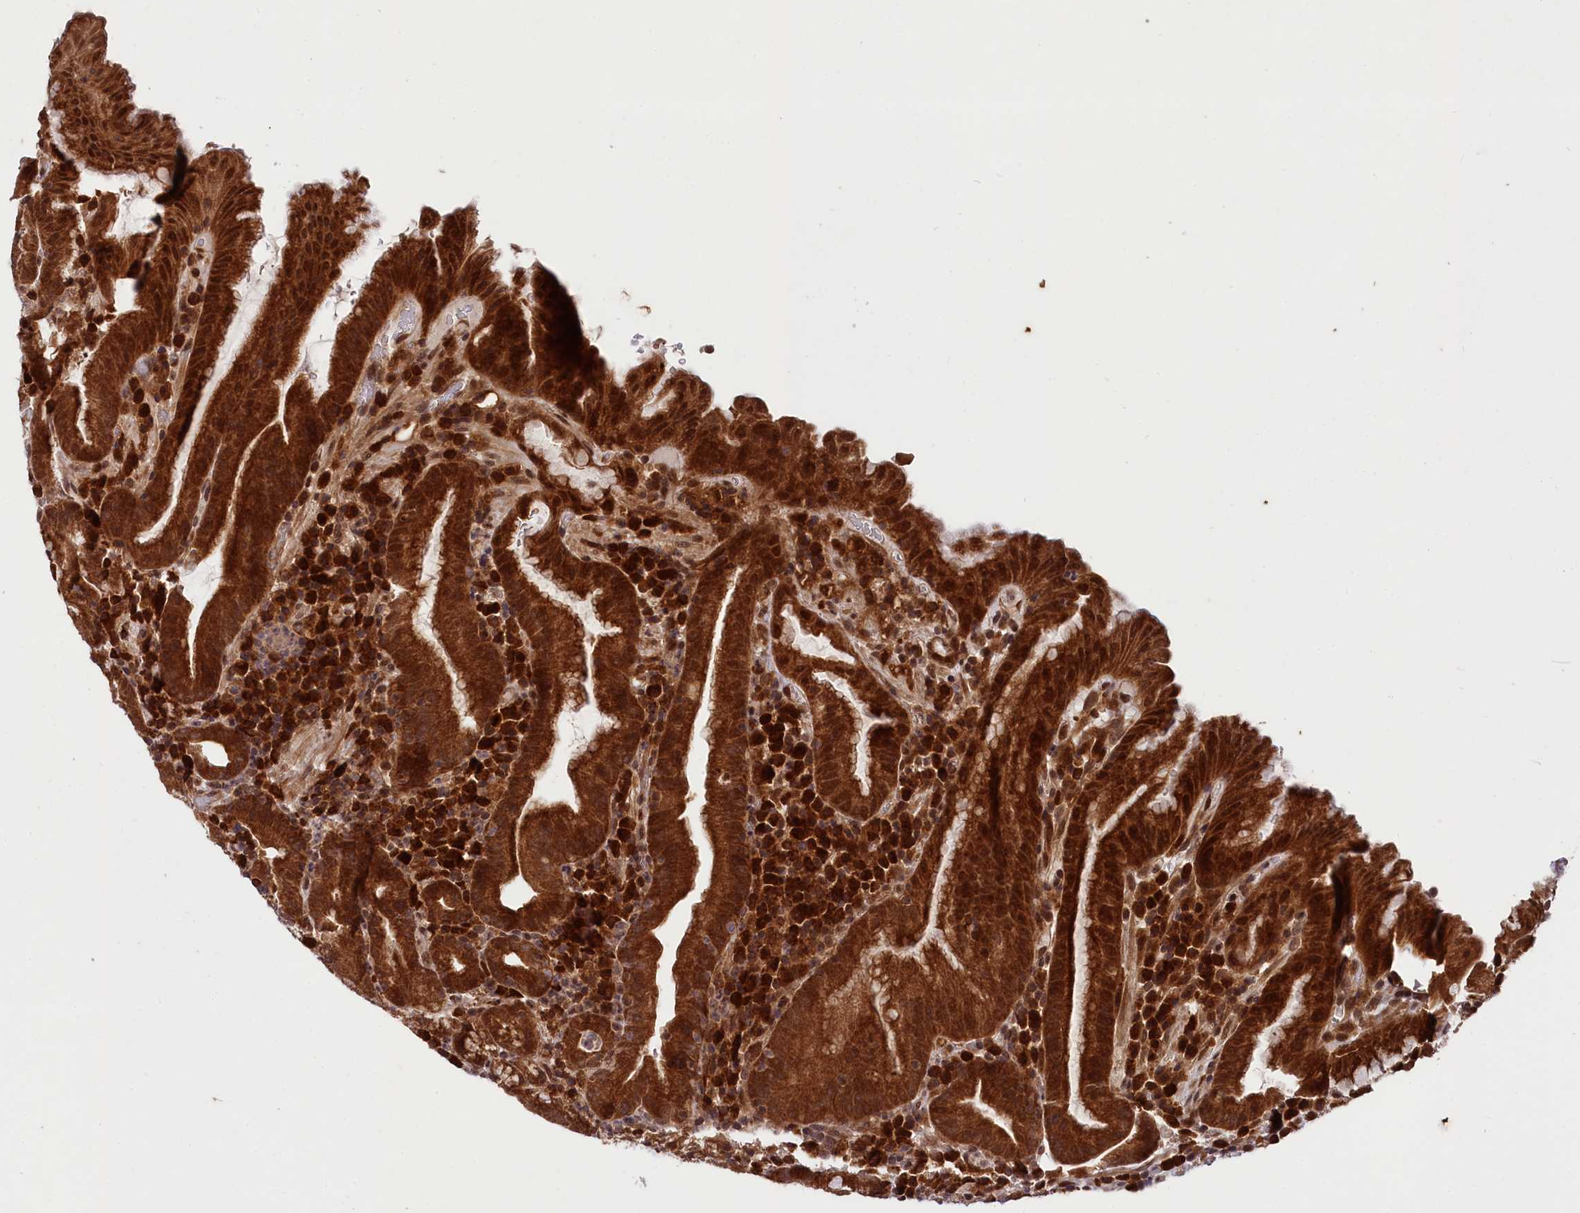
{"staining": {"intensity": "strong", "quantity": ">75%", "location": "cytoplasmic/membranous,nuclear"}, "tissue": "stomach", "cell_type": "Glandular cells", "image_type": "normal", "snomed": [{"axis": "morphology", "description": "Normal tissue, NOS"}, {"axis": "morphology", "description": "Inflammation, NOS"}, {"axis": "topography", "description": "Stomach"}], "caption": "Protein staining shows strong cytoplasmic/membranous,nuclear positivity in about >75% of glandular cells in normal stomach.", "gene": "UBE3A", "patient": {"sex": "male", "age": 79}}